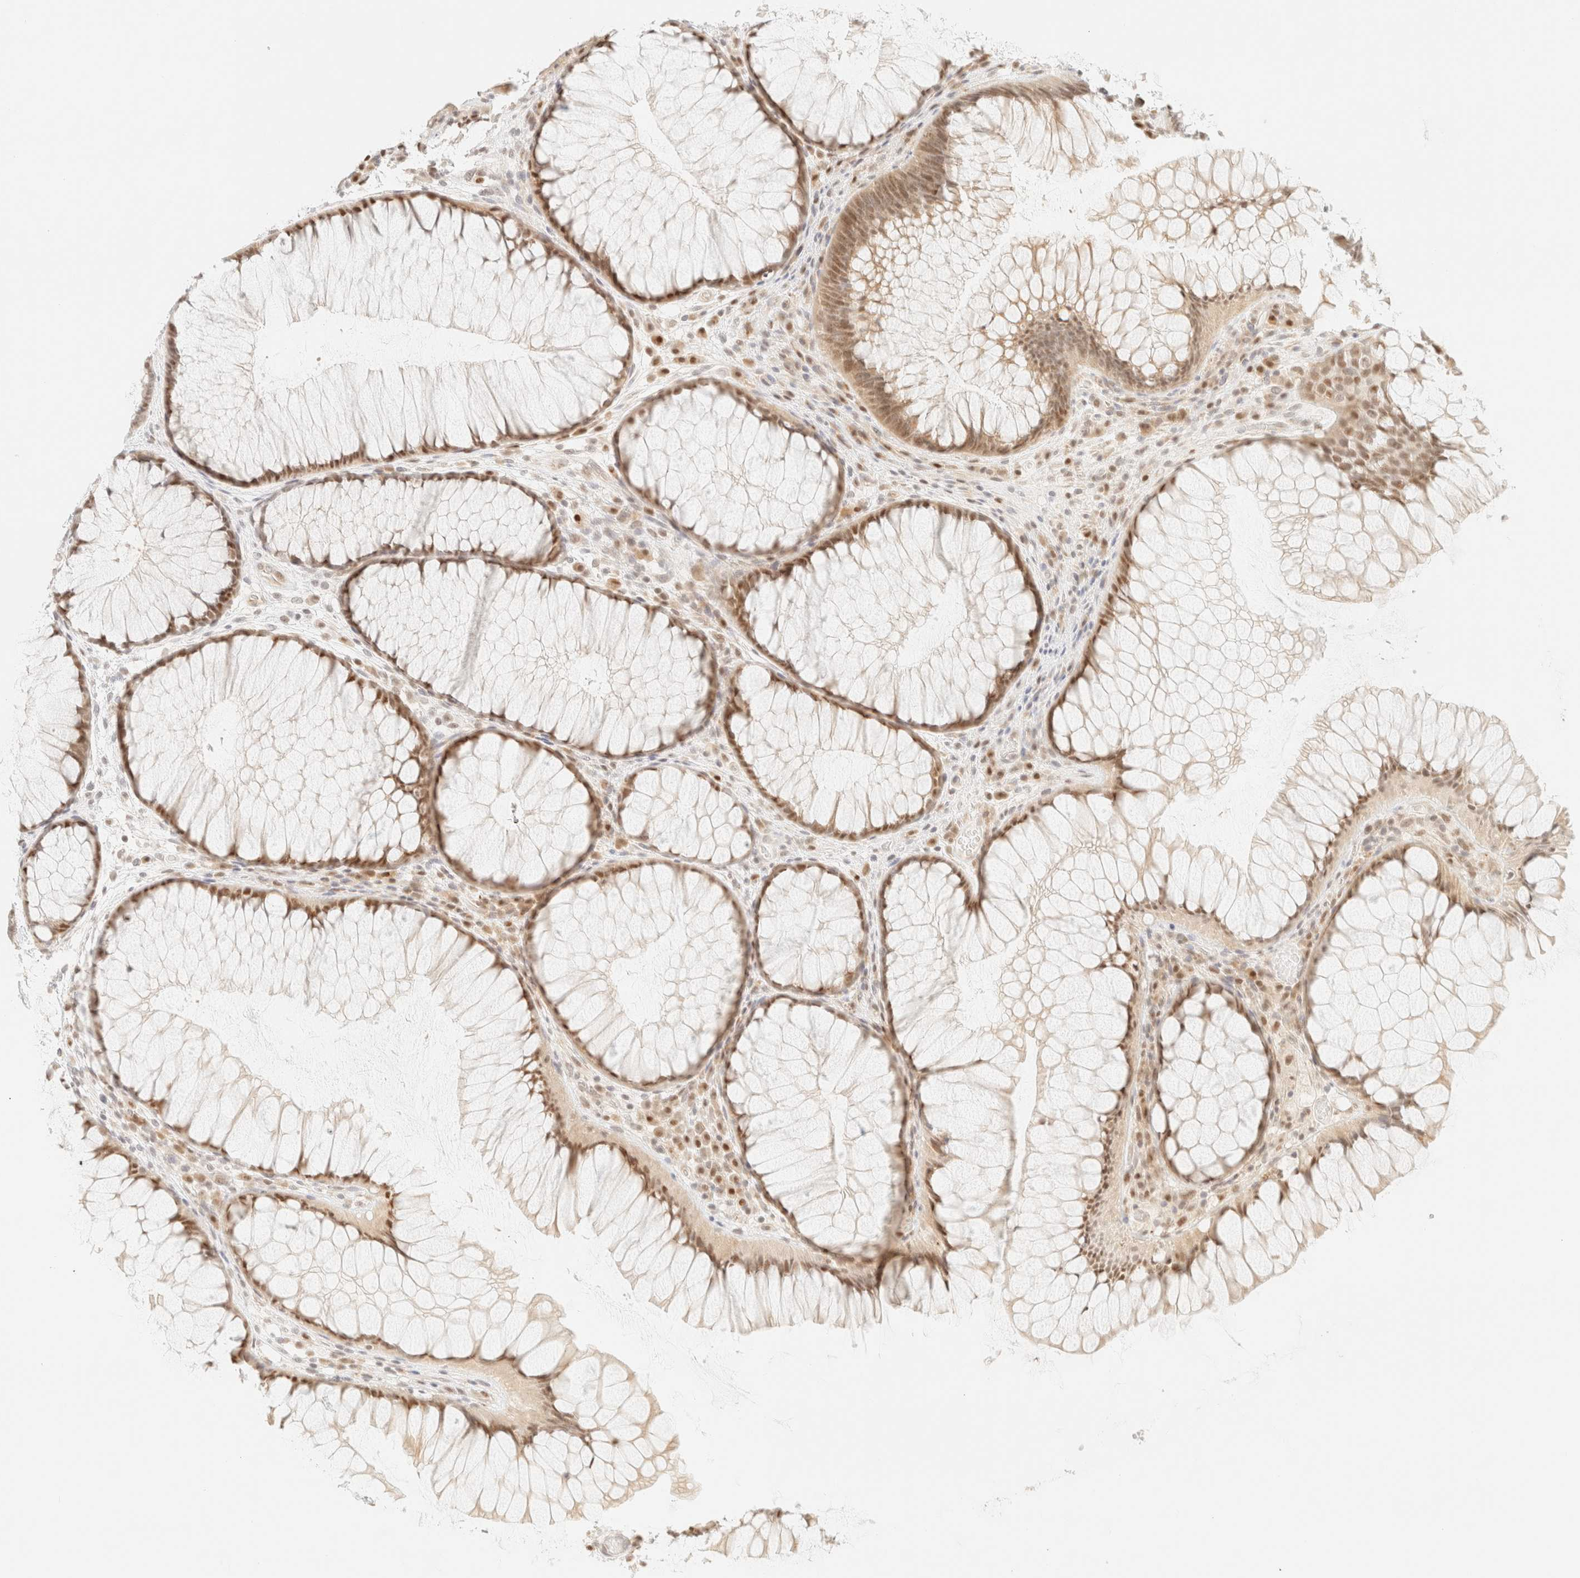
{"staining": {"intensity": "moderate", "quantity": ">75%", "location": "cytoplasmic/membranous,nuclear"}, "tissue": "rectum", "cell_type": "Glandular cells", "image_type": "normal", "snomed": [{"axis": "morphology", "description": "Normal tissue, NOS"}, {"axis": "topography", "description": "Rectum"}], "caption": "This is an image of IHC staining of unremarkable rectum, which shows moderate positivity in the cytoplasmic/membranous,nuclear of glandular cells.", "gene": "TSR1", "patient": {"sex": "male", "age": 51}}